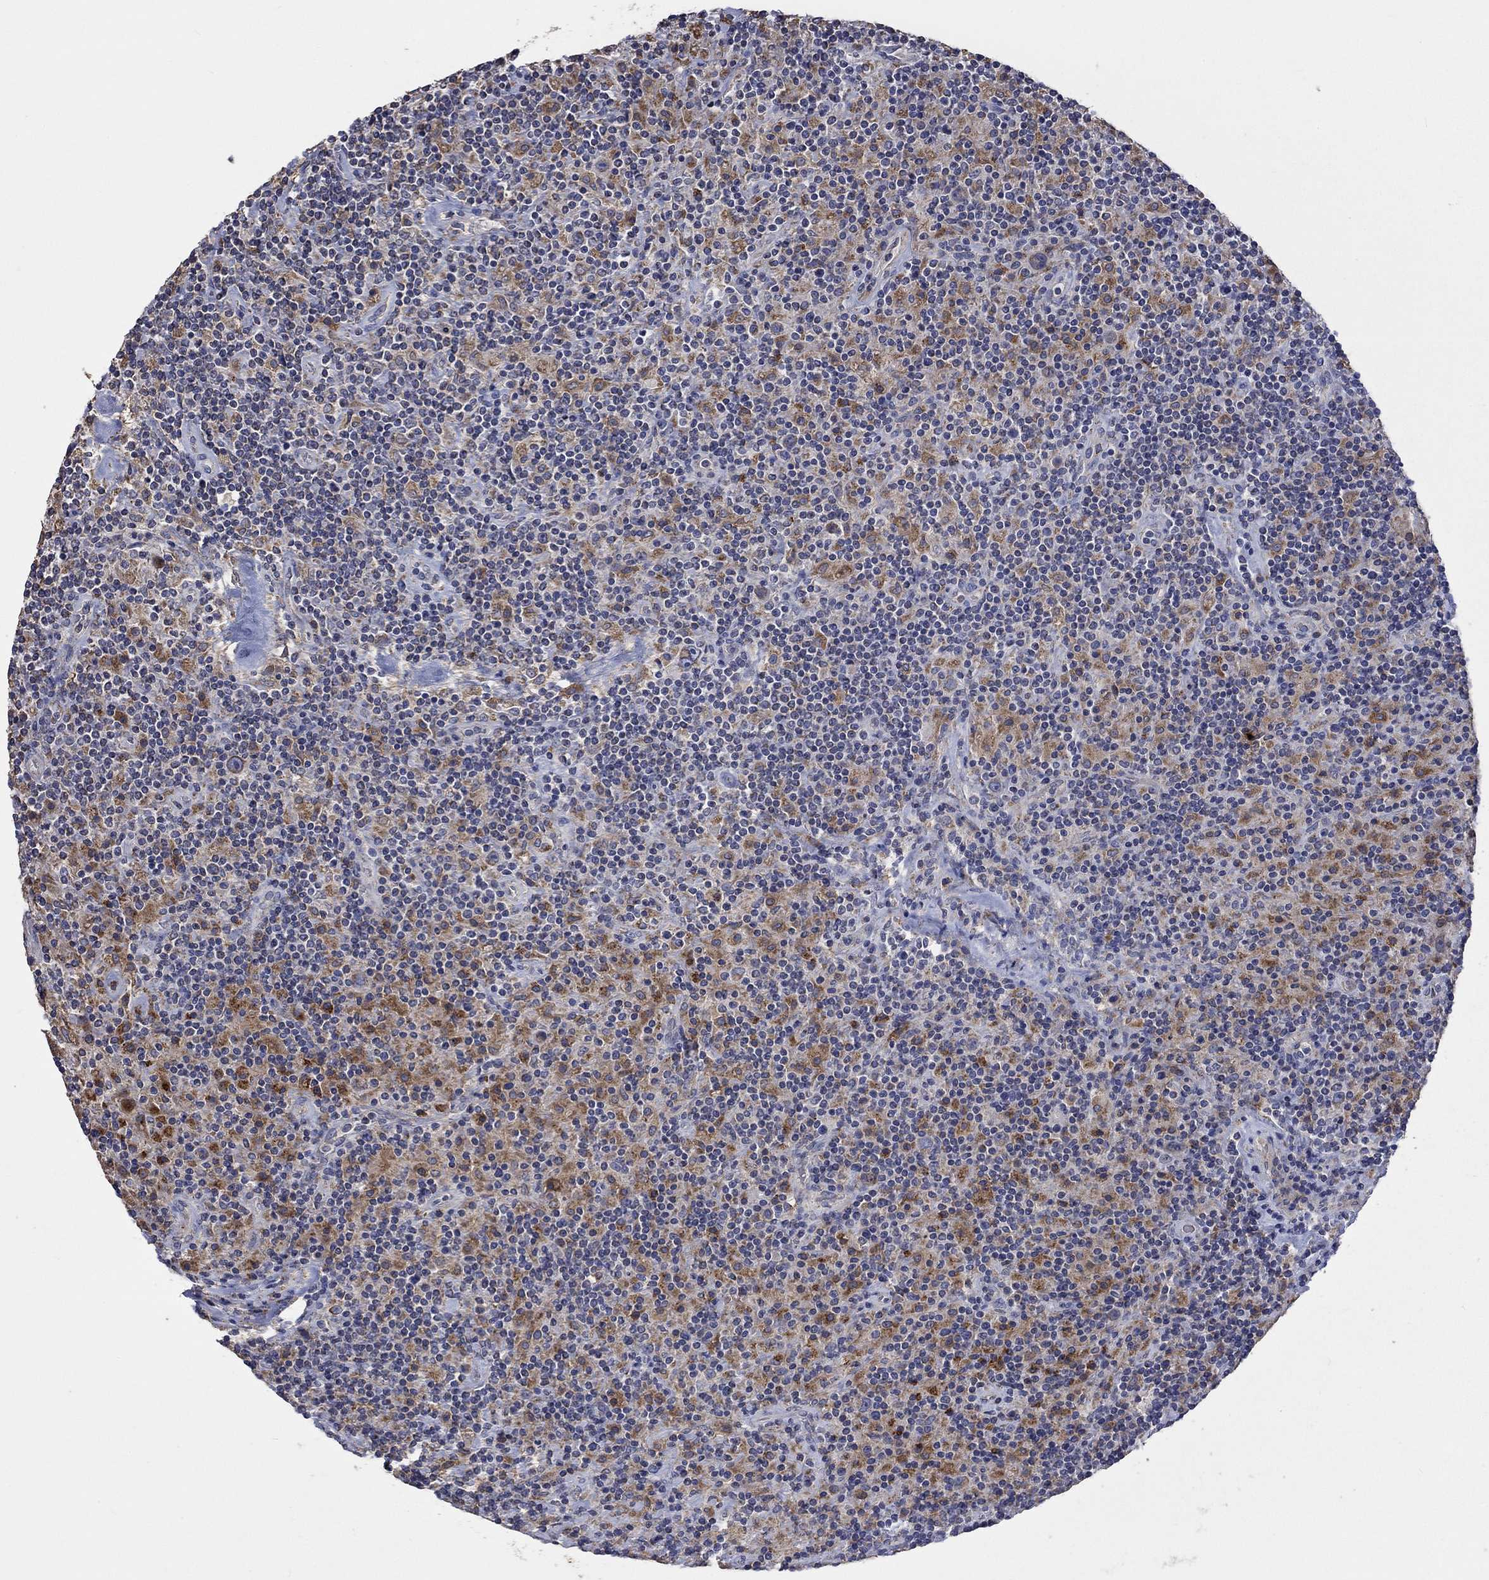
{"staining": {"intensity": "moderate", "quantity": ">75%", "location": "cytoplasmic/membranous"}, "tissue": "lymphoma", "cell_type": "Tumor cells", "image_type": "cancer", "snomed": [{"axis": "morphology", "description": "Hodgkin's disease, NOS"}, {"axis": "topography", "description": "Lymph node"}], "caption": "Immunohistochemistry histopathology image of neoplastic tissue: human lymphoma stained using immunohistochemistry (IHC) reveals medium levels of moderate protein expression localized specifically in the cytoplasmic/membranous of tumor cells, appearing as a cytoplasmic/membranous brown color.", "gene": "UGT8", "patient": {"sex": "male", "age": 70}}